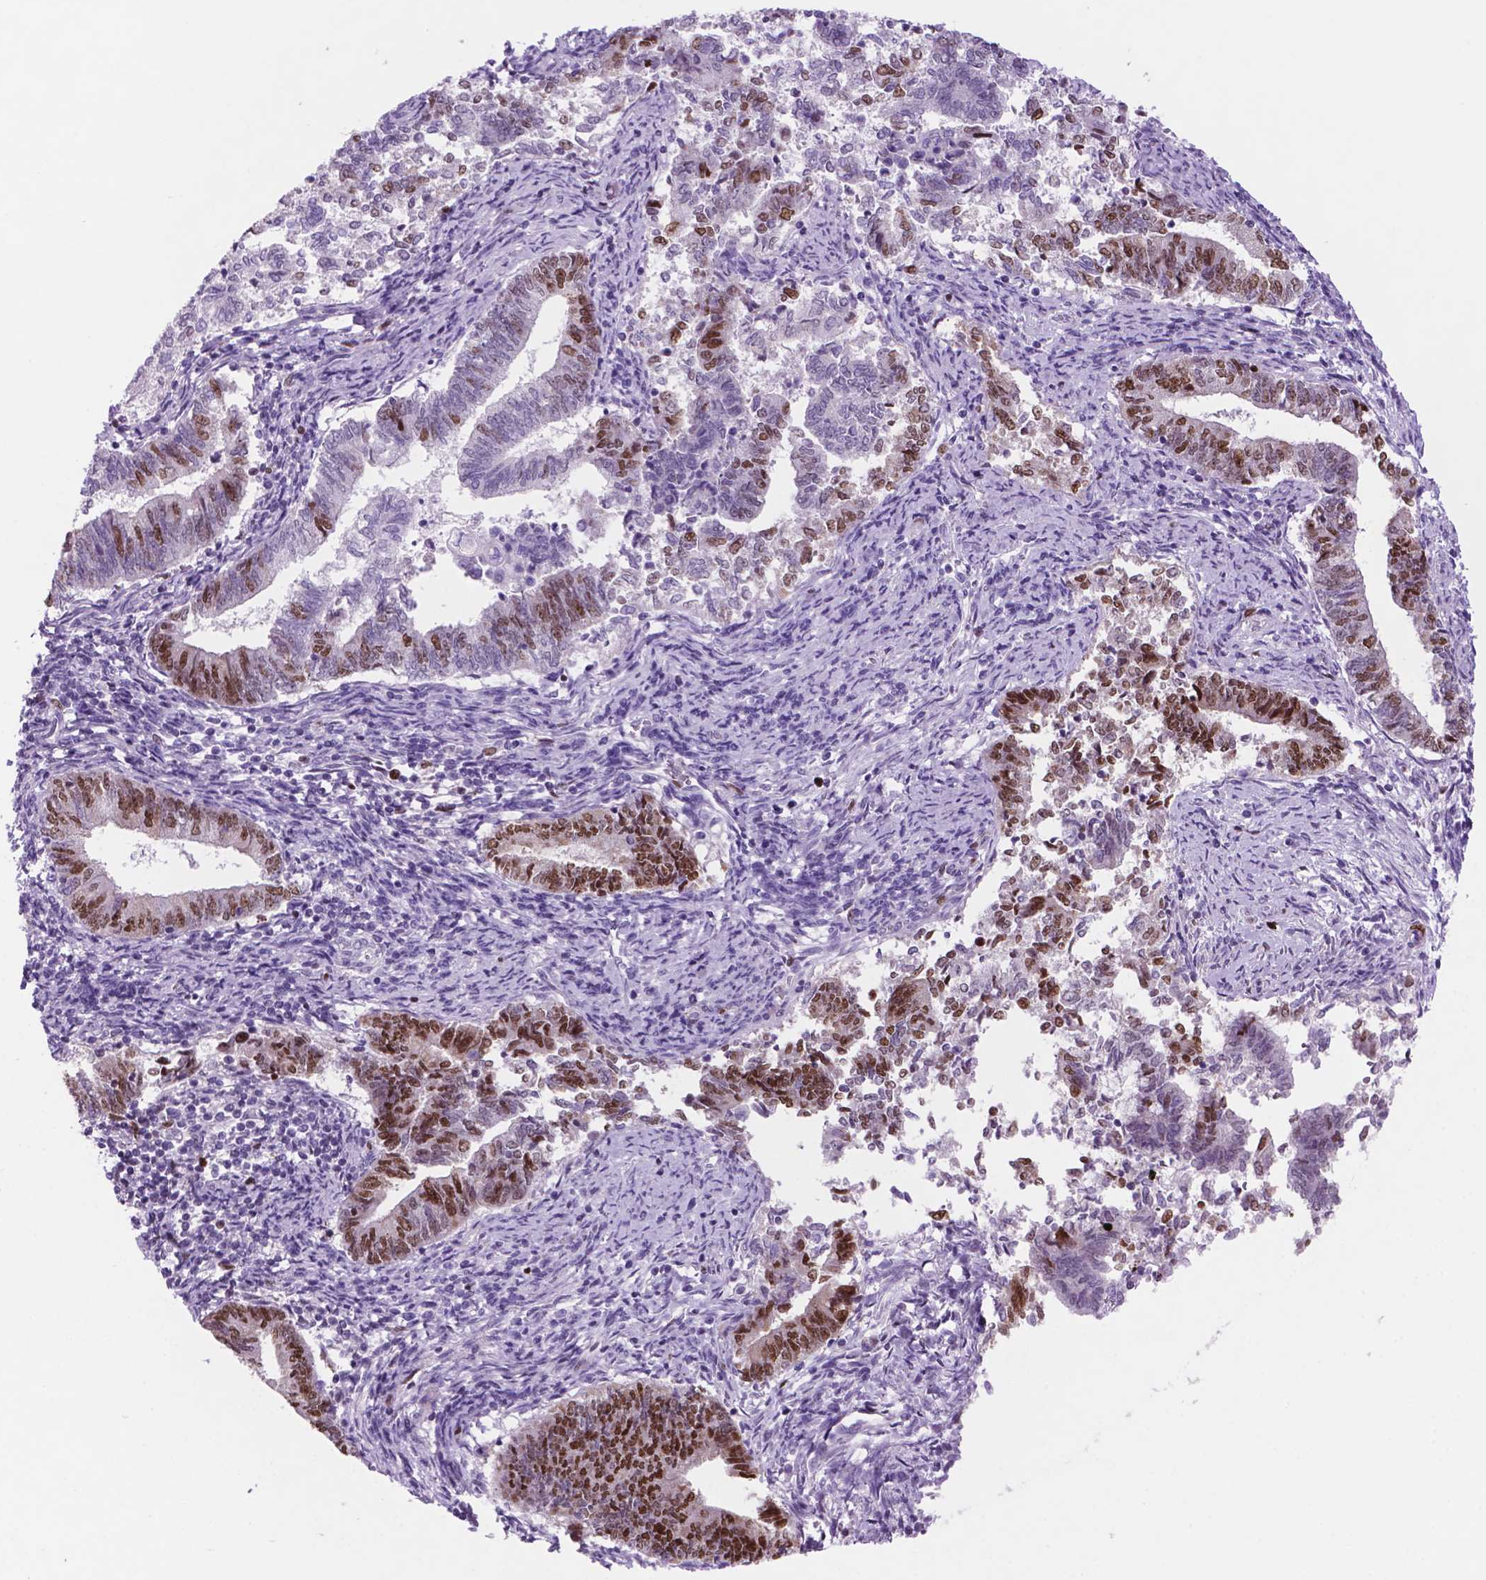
{"staining": {"intensity": "moderate", "quantity": "25%-75%", "location": "nuclear"}, "tissue": "endometrial cancer", "cell_type": "Tumor cells", "image_type": "cancer", "snomed": [{"axis": "morphology", "description": "Adenocarcinoma, NOS"}, {"axis": "topography", "description": "Endometrium"}], "caption": "A photomicrograph of endometrial cancer (adenocarcinoma) stained for a protein shows moderate nuclear brown staining in tumor cells. (DAB = brown stain, brightfield microscopy at high magnification).", "gene": "NCAPH2", "patient": {"sex": "female", "age": 65}}